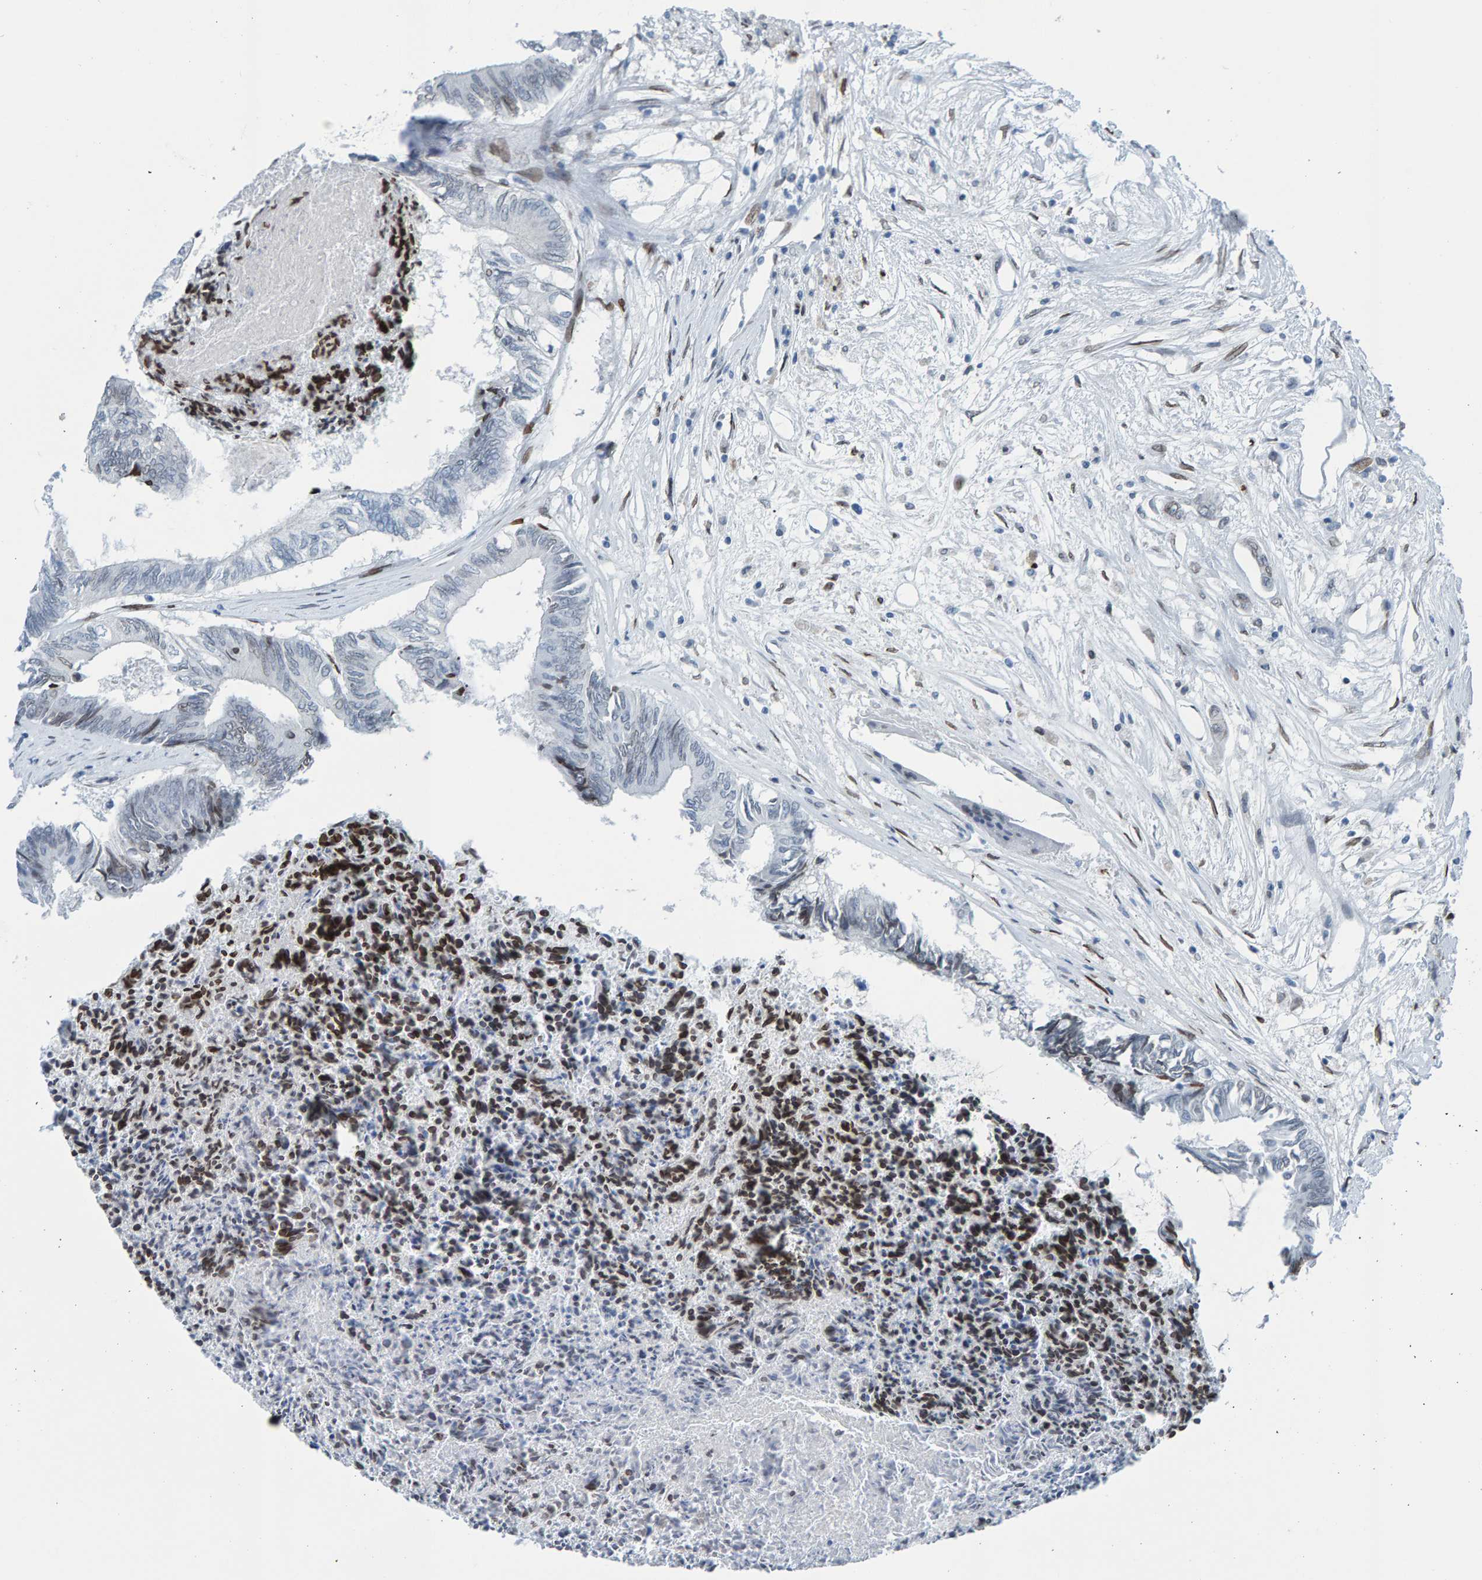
{"staining": {"intensity": "weak", "quantity": "<25%", "location": "cytoplasmic/membranous,nuclear"}, "tissue": "colorectal cancer", "cell_type": "Tumor cells", "image_type": "cancer", "snomed": [{"axis": "morphology", "description": "Adenocarcinoma, NOS"}, {"axis": "topography", "description": "Rectum"}], "caption": "High magnification brightfield microscopy of colorectal cancer (adenocarcinoma) stained with DAB (3,3'-diaminobenzidine) (brown) and counterstained with hematoxylin (blue): tumor cells show no significant expression.", "gene": "LMNB2", "patient": {"sex": "male", "age": 63}}